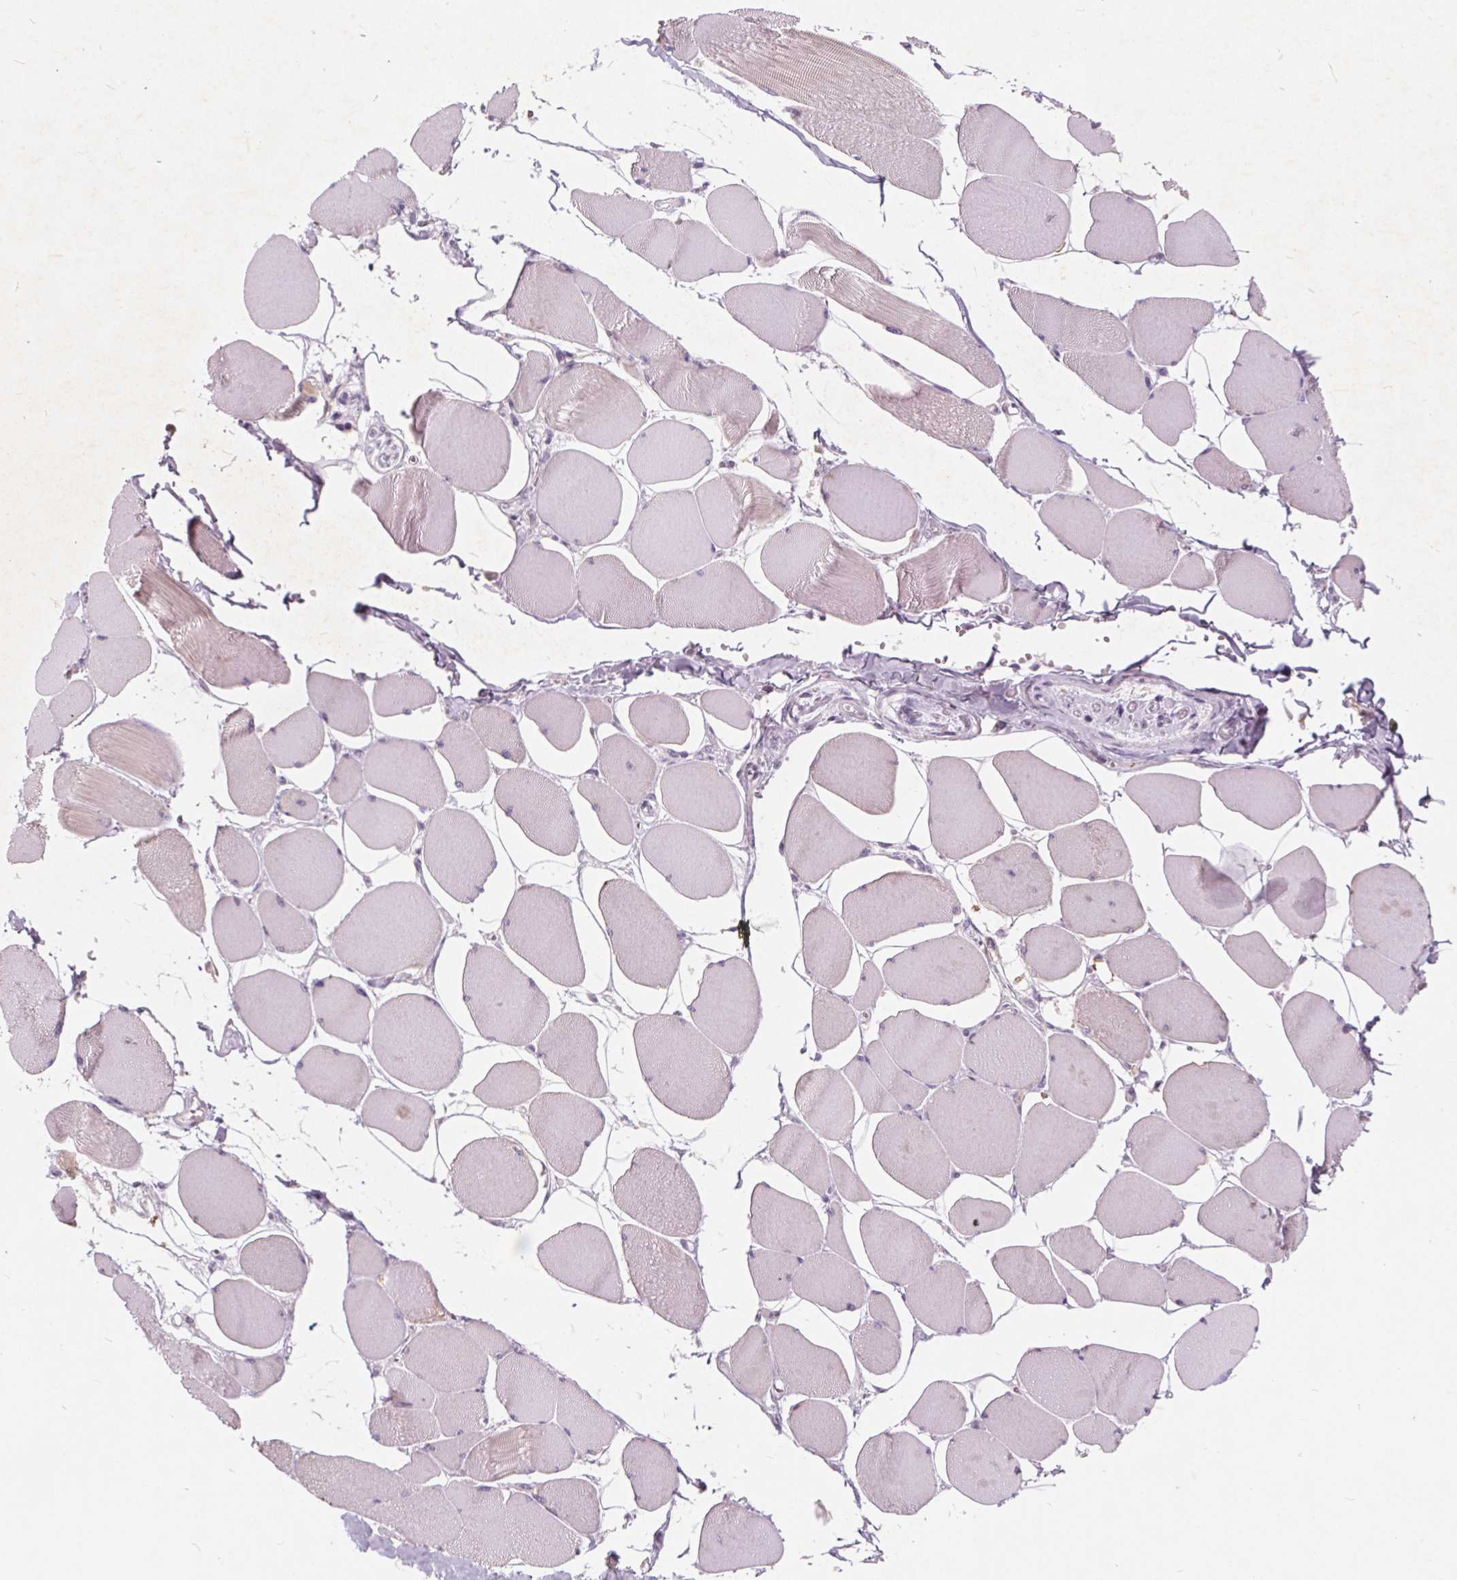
{"staining": {"intensity": "weak", "quantity": "<25%", "location": "cytoplasmic/membranous"}, "tissue": "skeletal muscle", "cell_type": "Myocytes", "image_type": "normal", "snomed": [{"axis": "morphology", "description": "Normal tissue, NOS"}, {"axis": "topography", "description": "Skeletal muscle"}], "caption": "The photomicrograph exhibits no significant positivity in myocytes of skeletal muscle. (Immunohistochemistry (ihc), brightfield microscopy, high magnification).", "gene": "HAAO", "patient": {"sex": "female", "age": 75}}